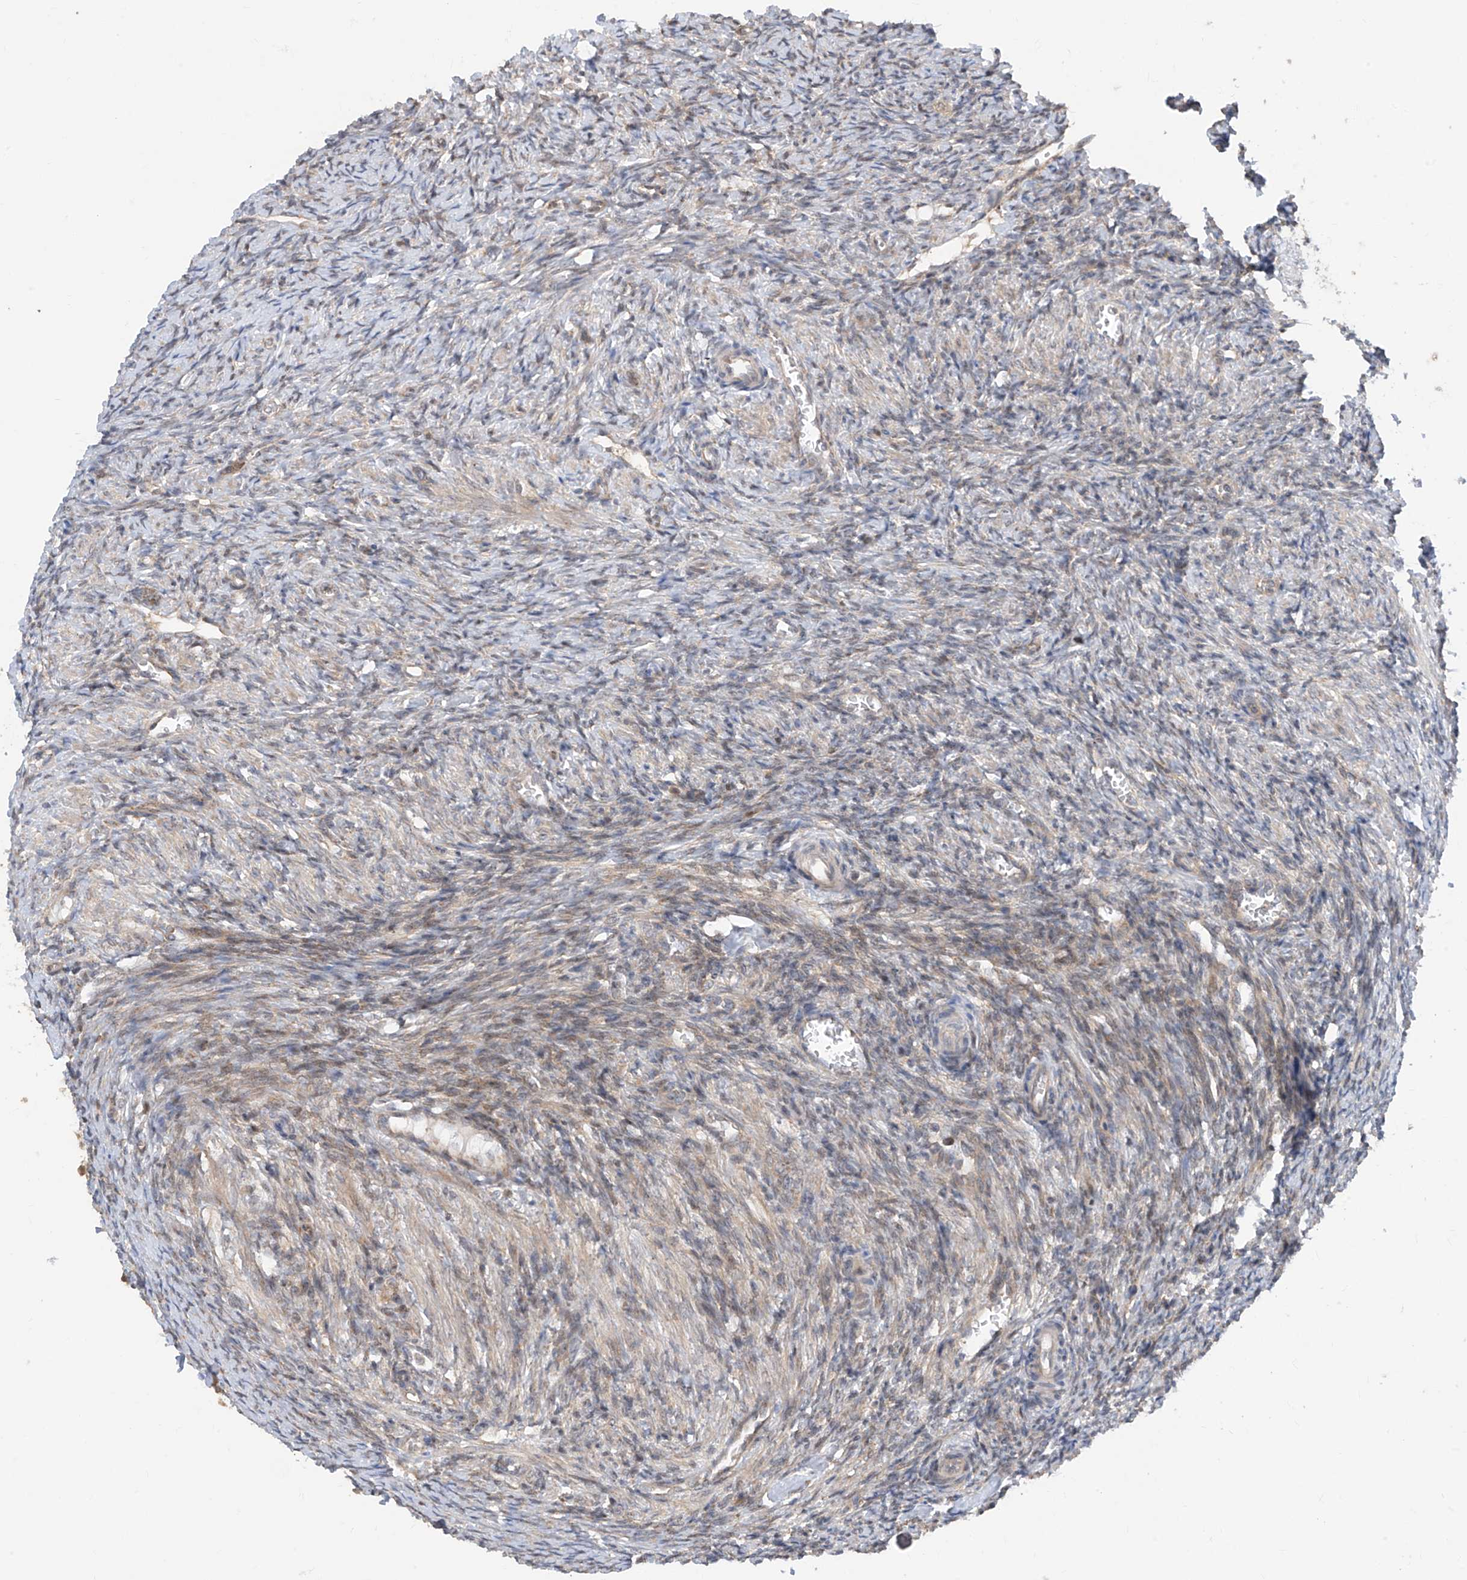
{"staining": {"intensity": "weak", "quantity": "<25%", "location": "cytoplasmic/membranous"}, "tissue": "ovary", "cell_type": "Ovarian stroma cells", "image_type": "normal", "snomed": [{"axis": "morphology", "description": "Normal tissue, NOS"}, {"axis": "topography", "description": "Ovary"}], "caption": "Immunohistochemistry of benign human ovary exhibits no staining in ovarian stroma cells.", "gene": "TTC38", "patient": {"sex": "female", "age": 27}}